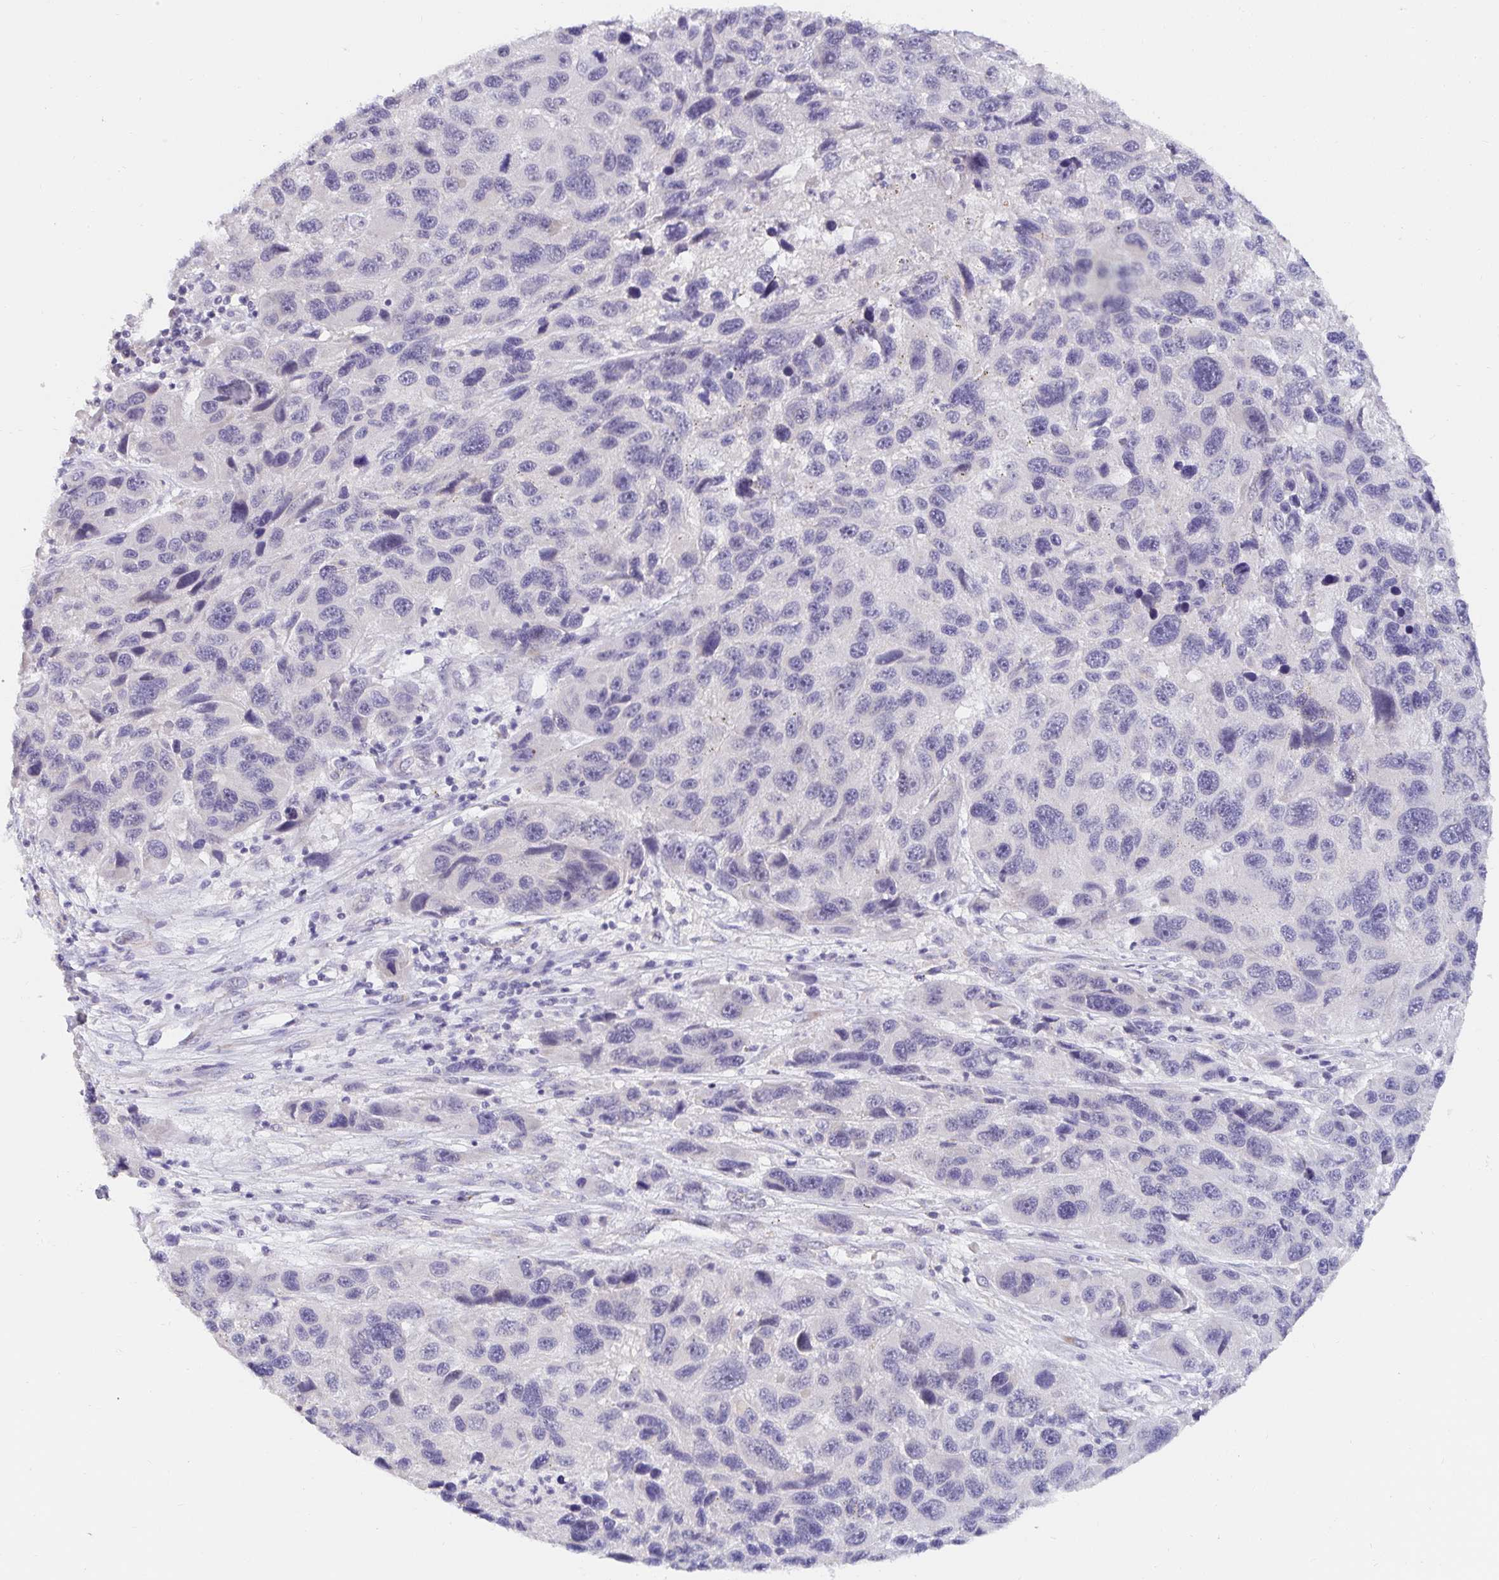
{"staining": {"intensity": "negative", "quantity": "none", "location": "none"}, "tissue": "melanoma", "cell_type": "Tumor cells", "image_type": "cancer", "snomed": [{"axis": "morphology", "description": "Malignant melanoma, NOS"}, {"axis": "topography", "description": "Skin"}], "caption": "An IHC micrograph of melanoma is shown. There is no staining in tumor cells of melanoma.", "gene": "PDX1", "patient": {"sex": "male", "age": 53}}